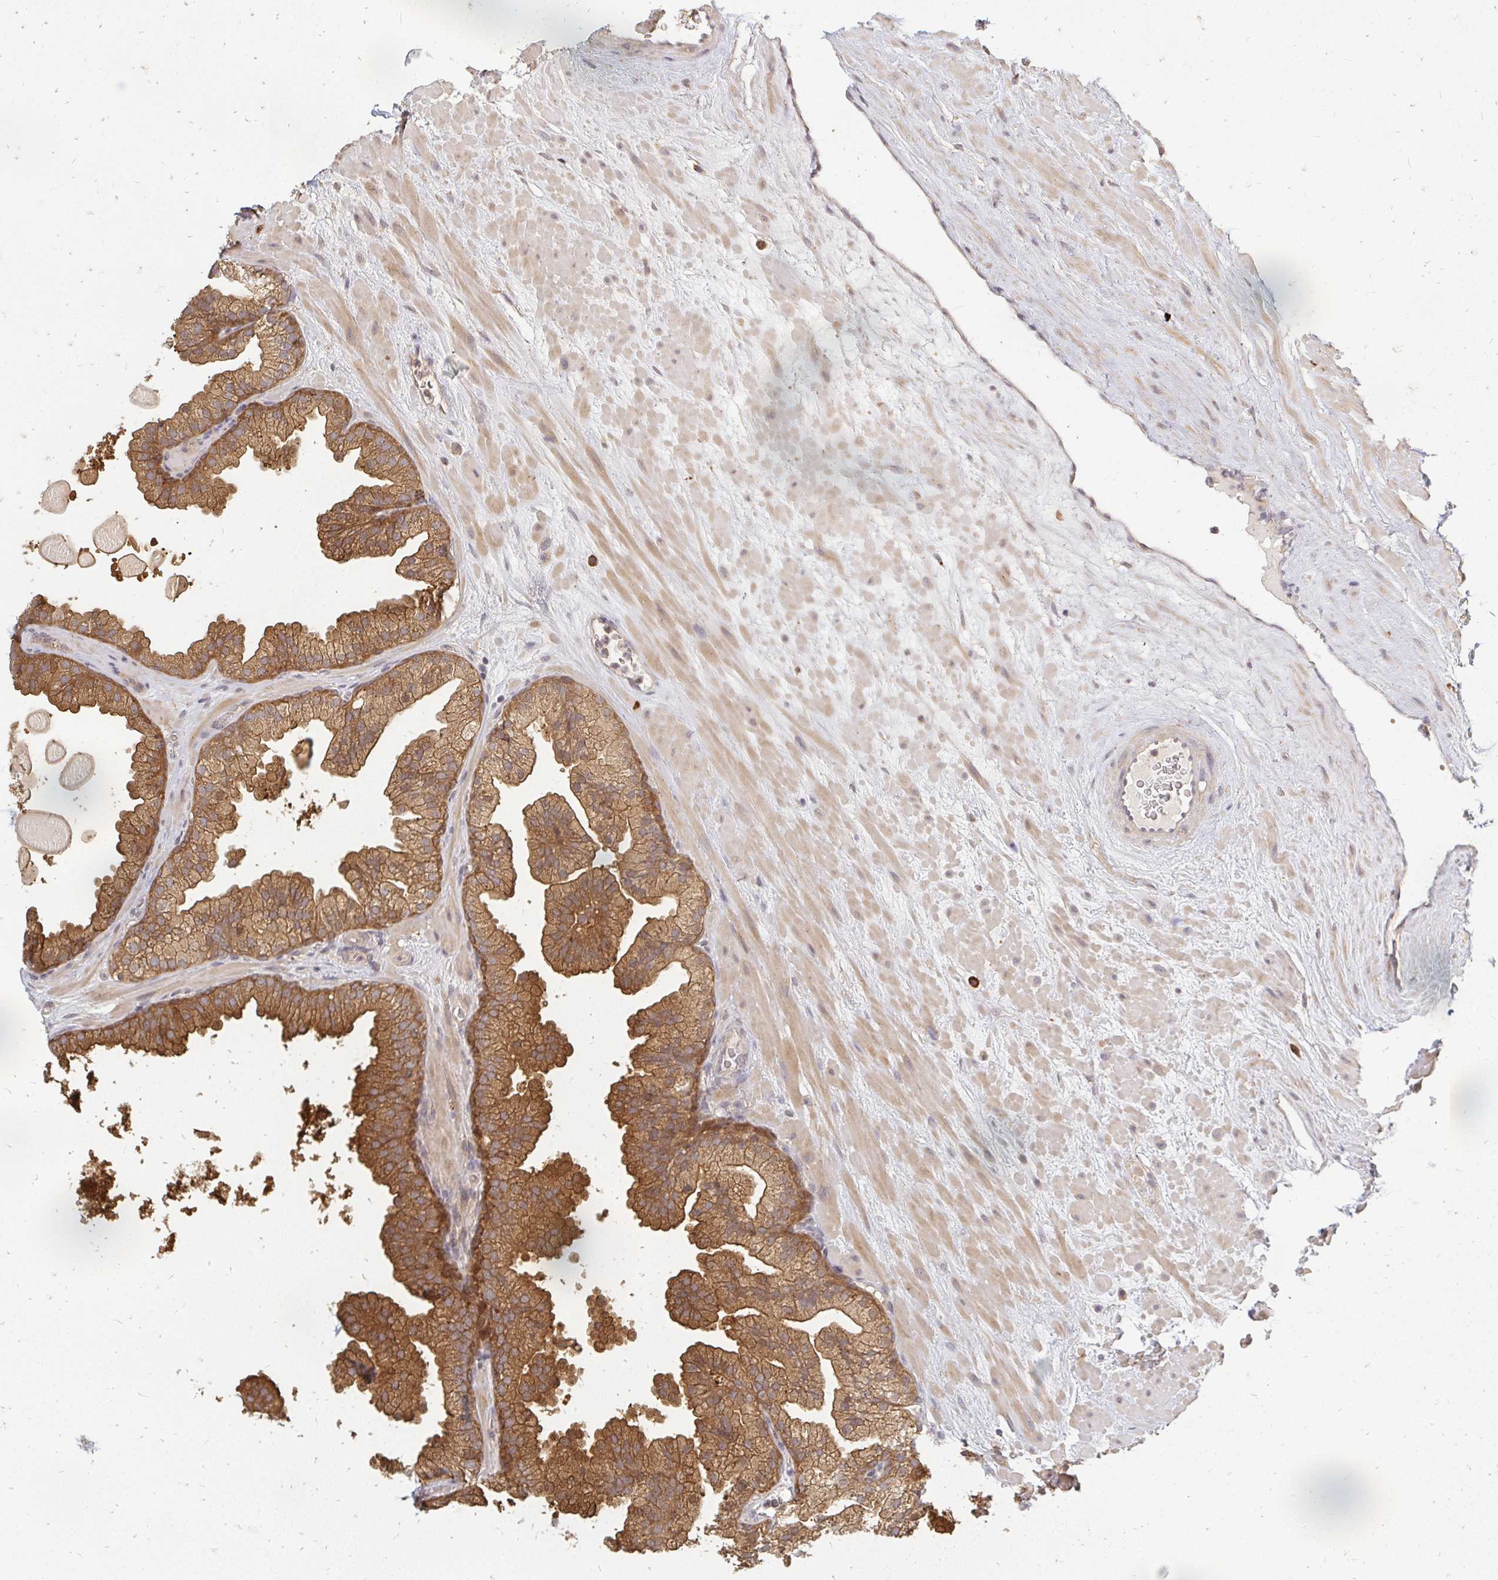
{"staining": {"intensity": "moderate", "quantity": ">75%", "location": "cytoplasmic/membranous"}, "tissue": "prostate", "cell_type": "Glandular cells", "image_type": "normal", "snomed": [{"axis": "morphology", "description": "Normal tissue, NOS"}, {"axis": "topography", "description": "Prostate"}, {"axis": "topography", "description": "Peripheral nerve tissue"}], "caption": "Immunohistochemical staining of unremarkable prostate displays moderate cytoplasmic/membranous protein expression in about >75% of glandular cells. The staining was performed using DAB, with brown indicating positive protein expression. Nuclei are stained blue with hematoxylin.", "gene": "ZNF285", "patient": {"sex": "male", "age": 61}}